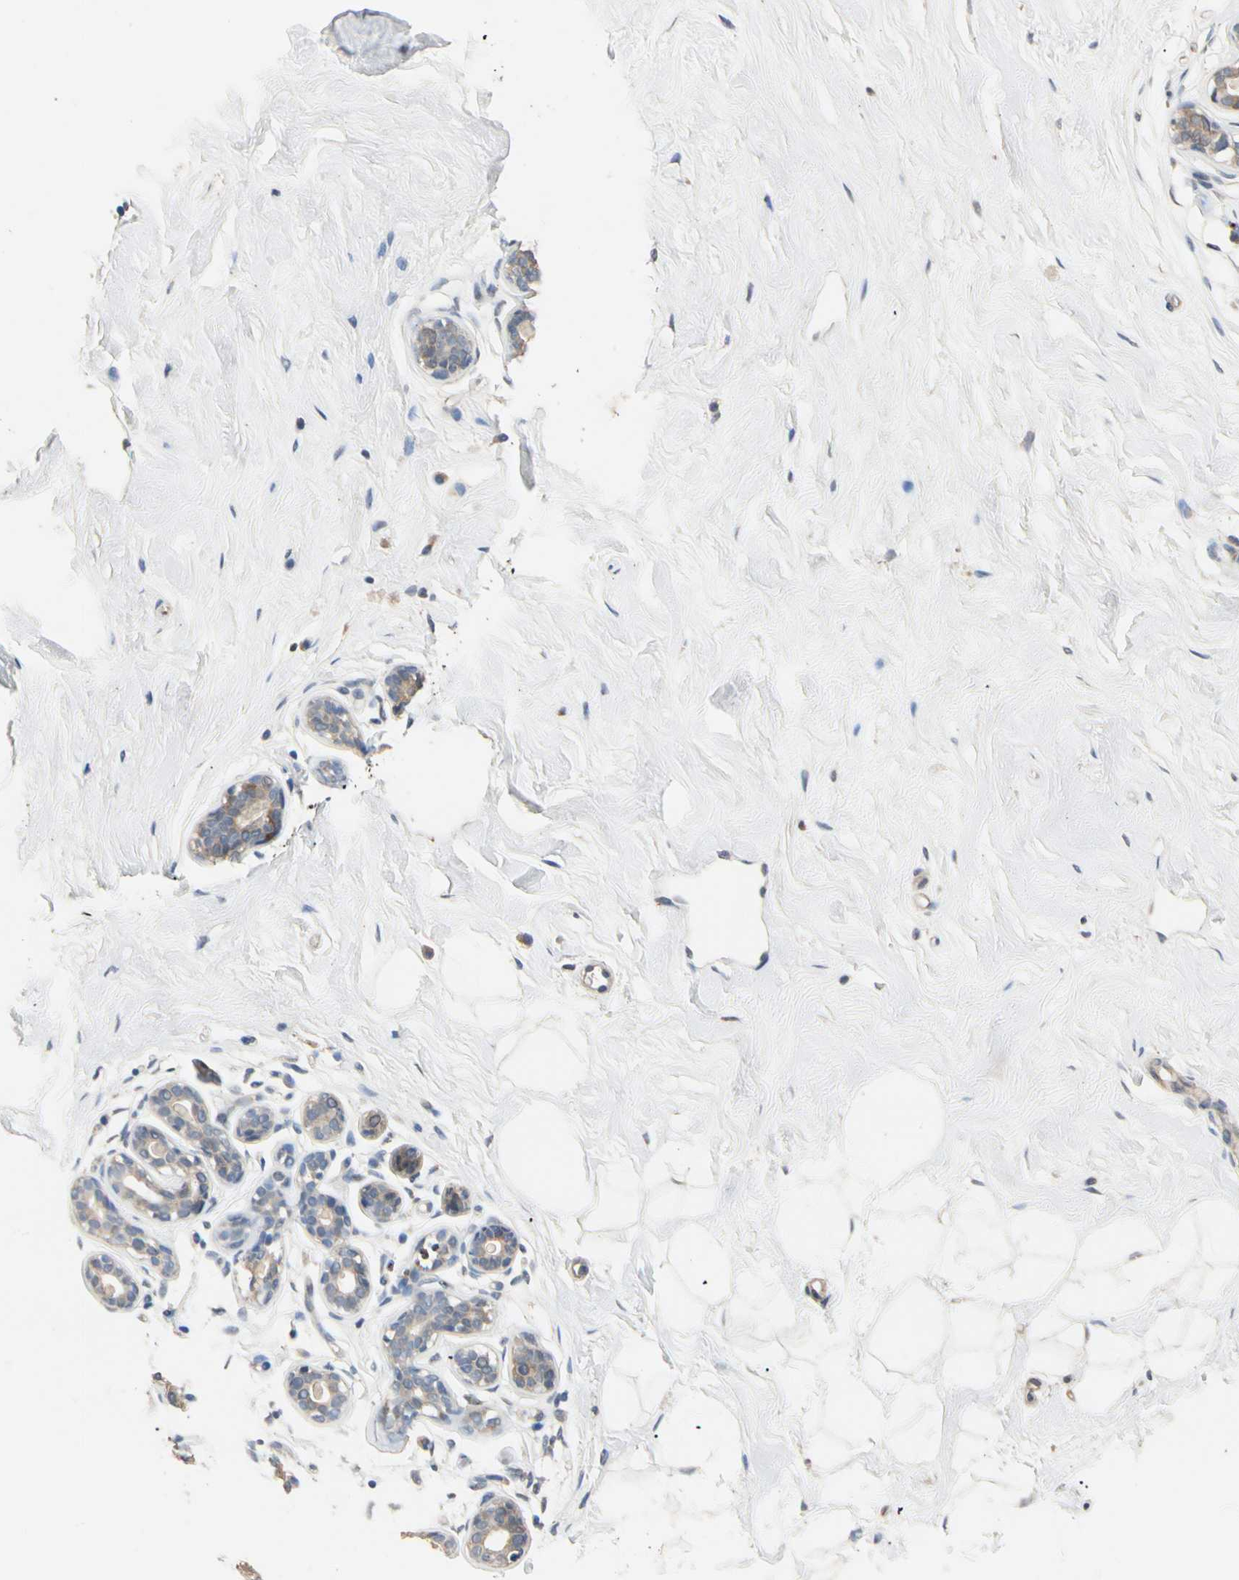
{"staining": {"intensity": "negative", "quantity": "none", "location": "none"}, "tissue": "breast", "cell_type": "Adipocytes", "image_type": "normal", "snomed": [{"axis": "morphology", "description": "Normal tissue, NOS"}, {"axis": "topography", "description": "Breast"}], "caption": "A high-resolution image shows immunohistochemistry staining of normal breast, which shows no significant staining in adipocytes. (DAB IHC with hematoxylin counter stain).", "gene": "TASOR", "patient": {"sex": "female", "age": 23}}